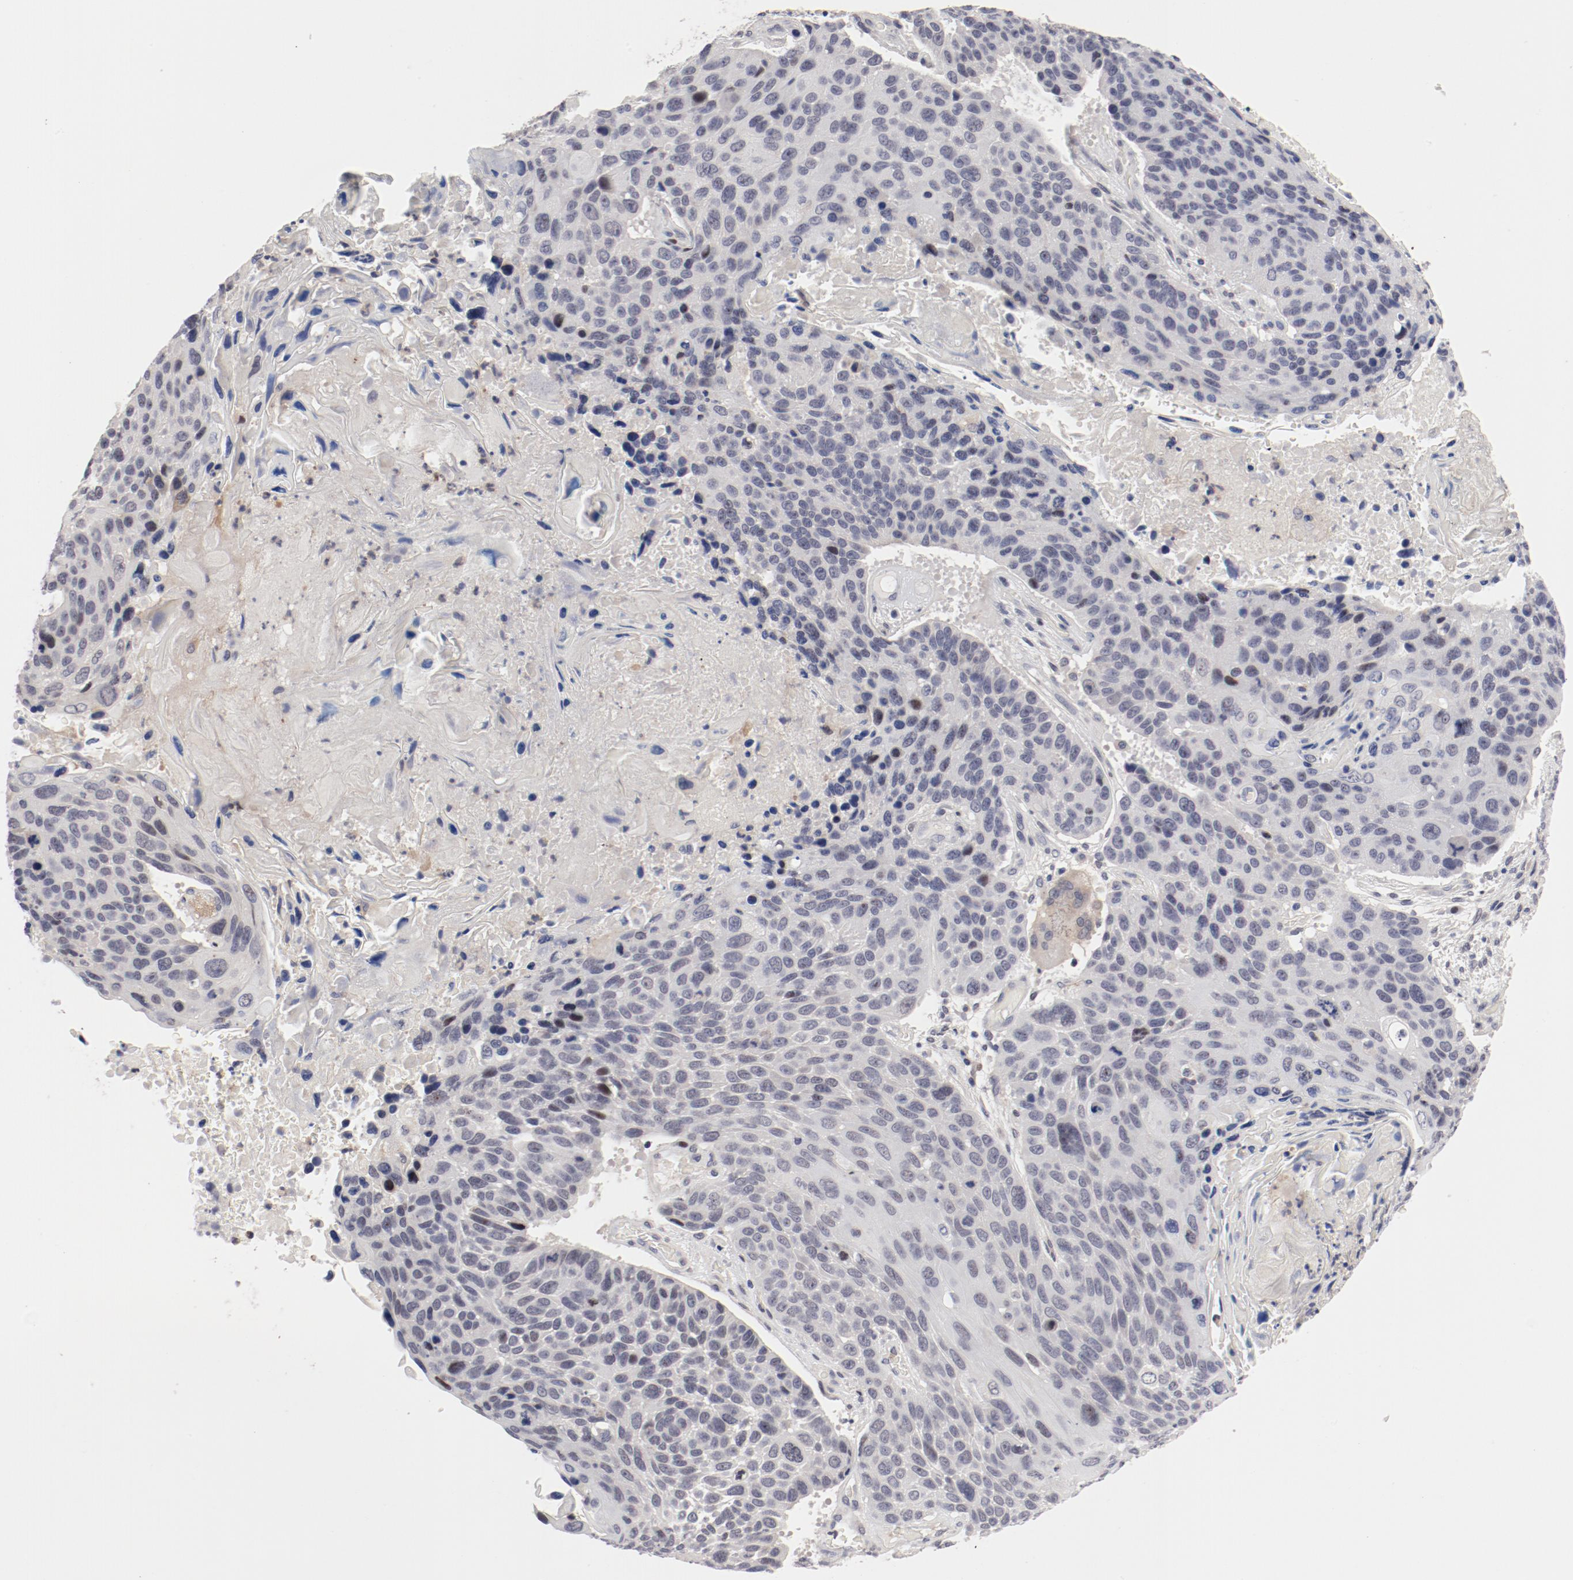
{"staining": {"intensity": "negative", "quantity": "none", "location": "none"}, "tissue": "lung cancer", "cell_type": "Tumor cells", "image_type": "cancer", "snomed": [{"axis": "morphology", "description": "Squamous cell carcinoma, NOS"}, {"axis": "topography", "description": "Lung"}], "caption": "IHC micrograph of neoplastic tissue: lung cancer stained with DAB reveals no significant protein staining in tumor cells. The staining was performed using DAB (3,3'-diaminobenzidine) to visualize the protein expression in brown, while the nuclei were stained in blue with hematoxylin (Magnification: 20x).", "gene": "FSCB", "patient": {"sex": "male", "age": 68}}